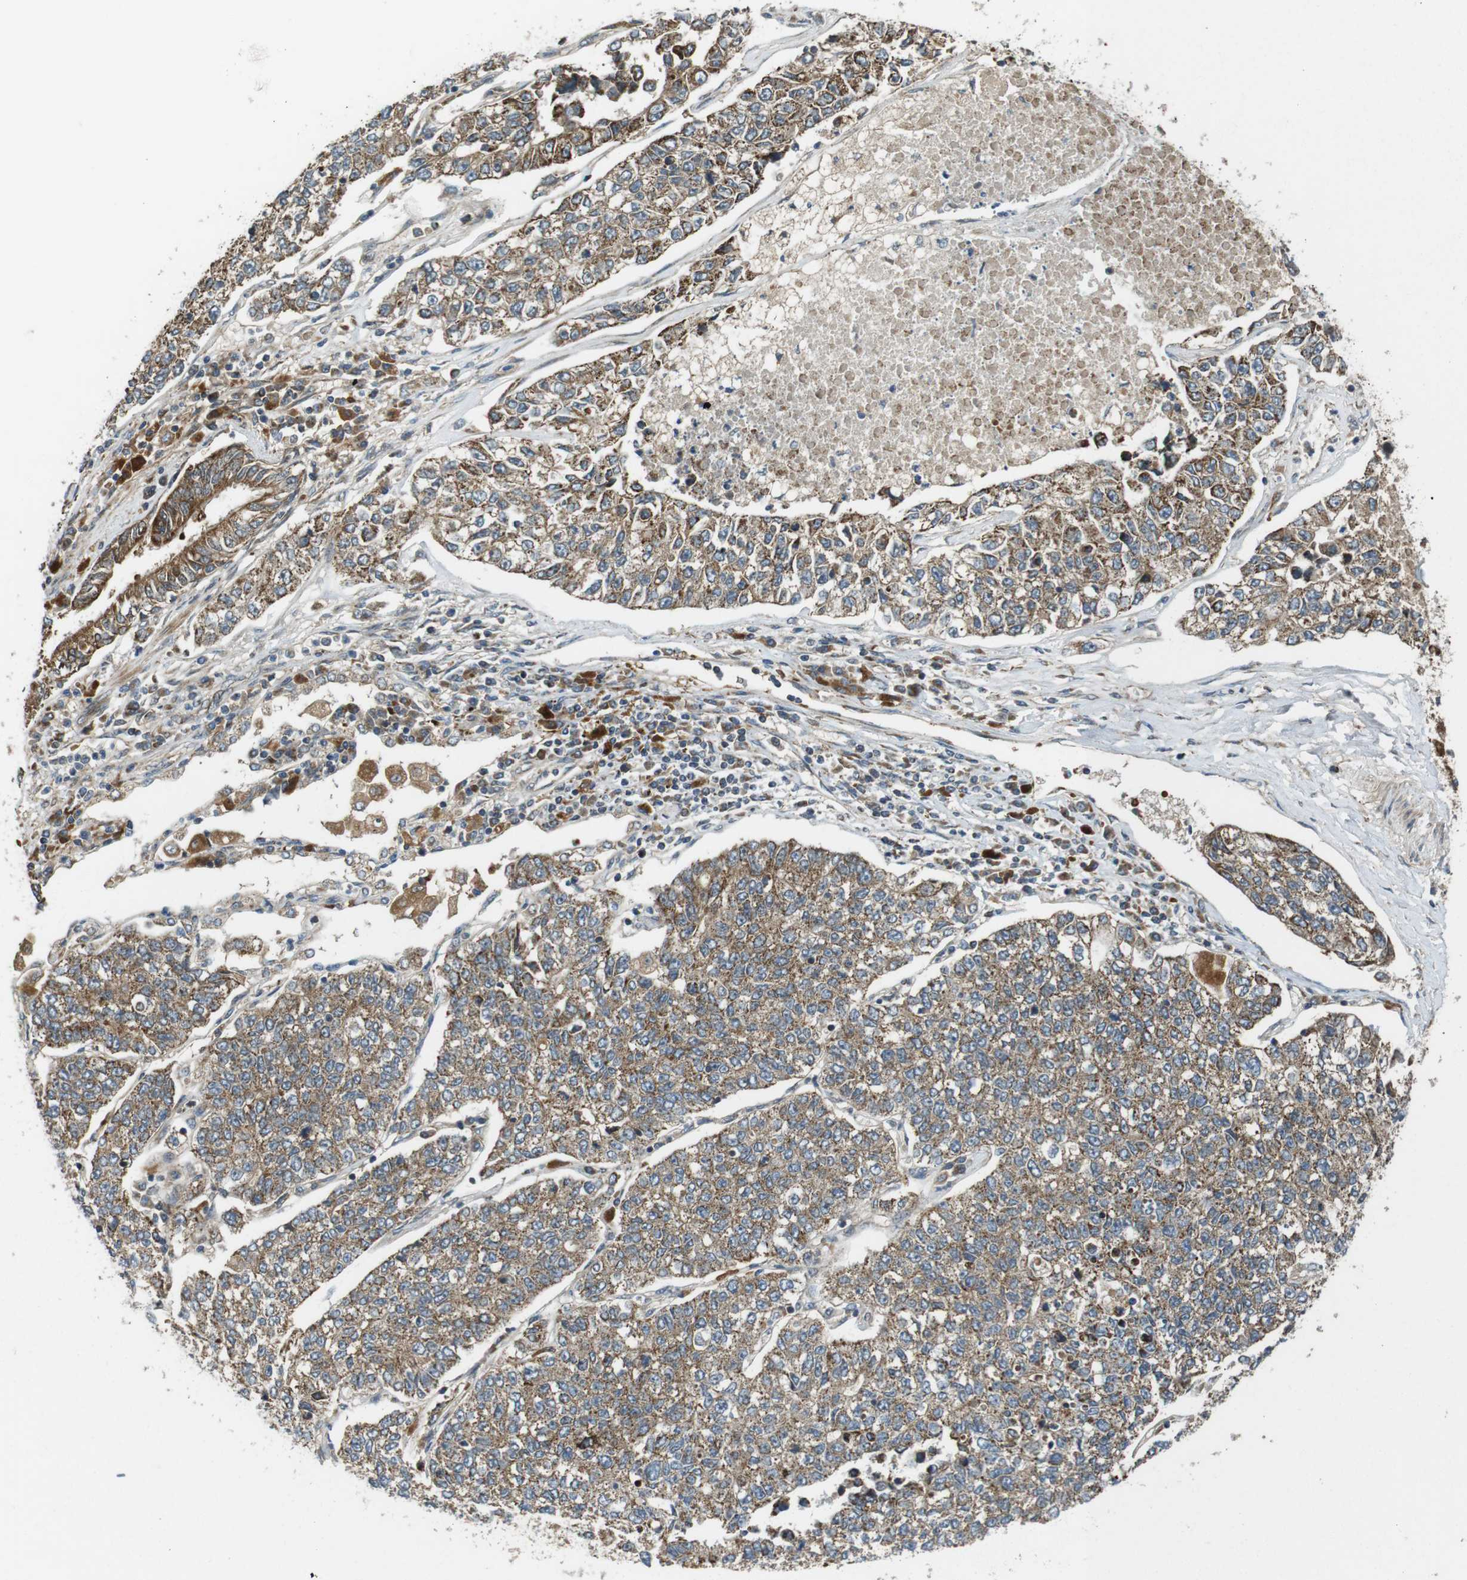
{"staining": {"intensity": "moderate", "quantity": ">75%", "location": "cytoplasmic/membranous"}, "tissue": "lung cancer", "cell_type": "Tumor cells", "image_type": "cancer", "snomed": [{"axis": "morphology", "description": "Adenocarcinoma, NOS"}, {"axis": "topography", "description": "Lung"}], "caption": "Lung cancer tissue exhibits moderate cytoplasmic/membranous staining in about >75% of tumor cells", "gene": "IFFO2", "patient": {"sex": "male", "age": 49}}